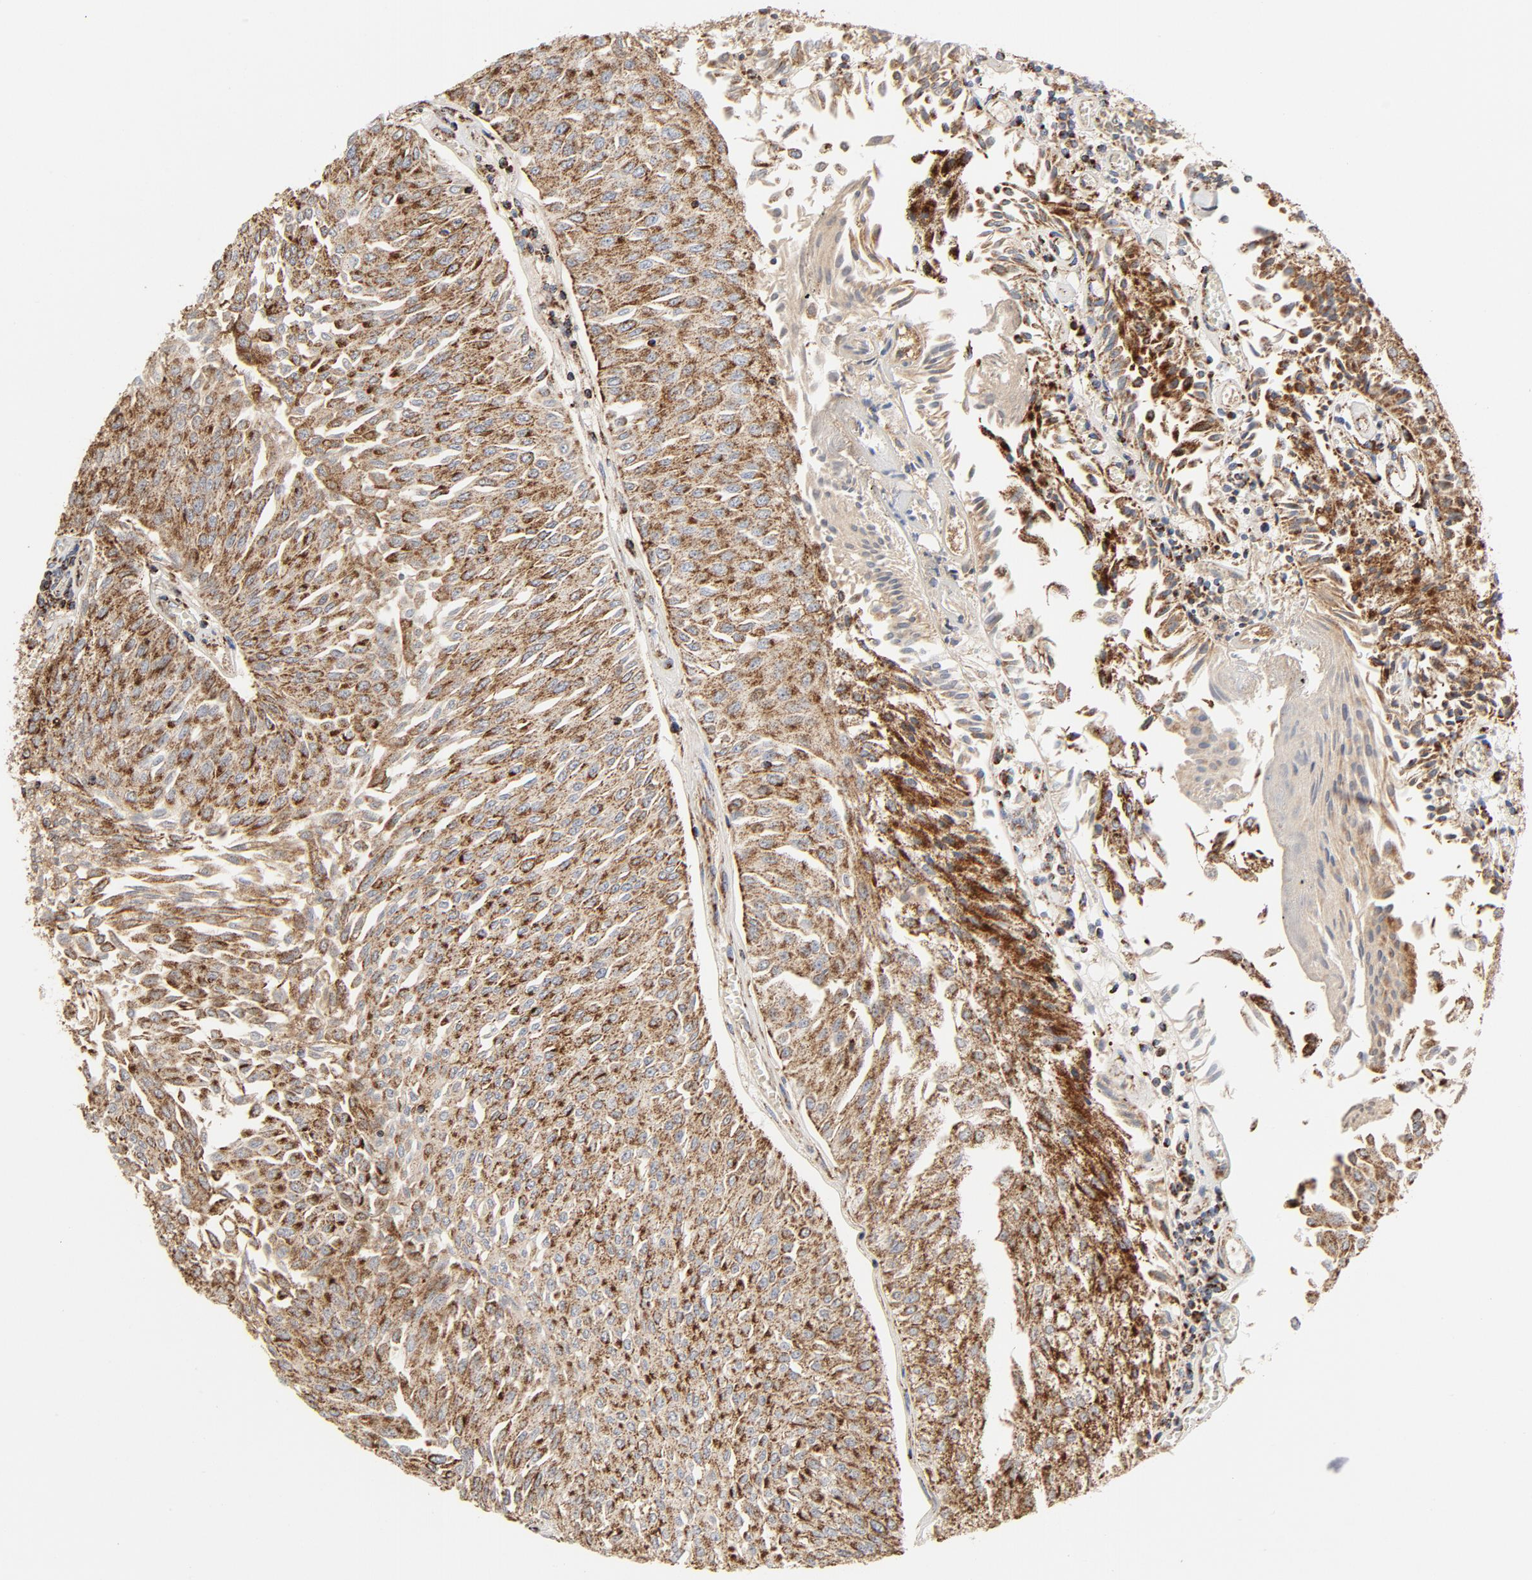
{"staining": {"intensity": "strong", "quantity": ">75%", "location": "cytoplasmic/membranous"}, "tissue": "urothelial cancer", "cell_type": "Tumor cells", "image_type": "cancer", "snomed": [{"axis": "morphology", "description": "Urothelial carcinoma, Low grade"}, {"axis": "topography", "description": "Urinary bladder"}], "caption": "Urothelial carcinoma (low-grade) stained for a protein (brown) displays strong cytoplasmic/membranous positive staining in approximately >75% of tumor cells.", "gene": "PCNX4", "patient": {"sex": "male", "age": 86}}